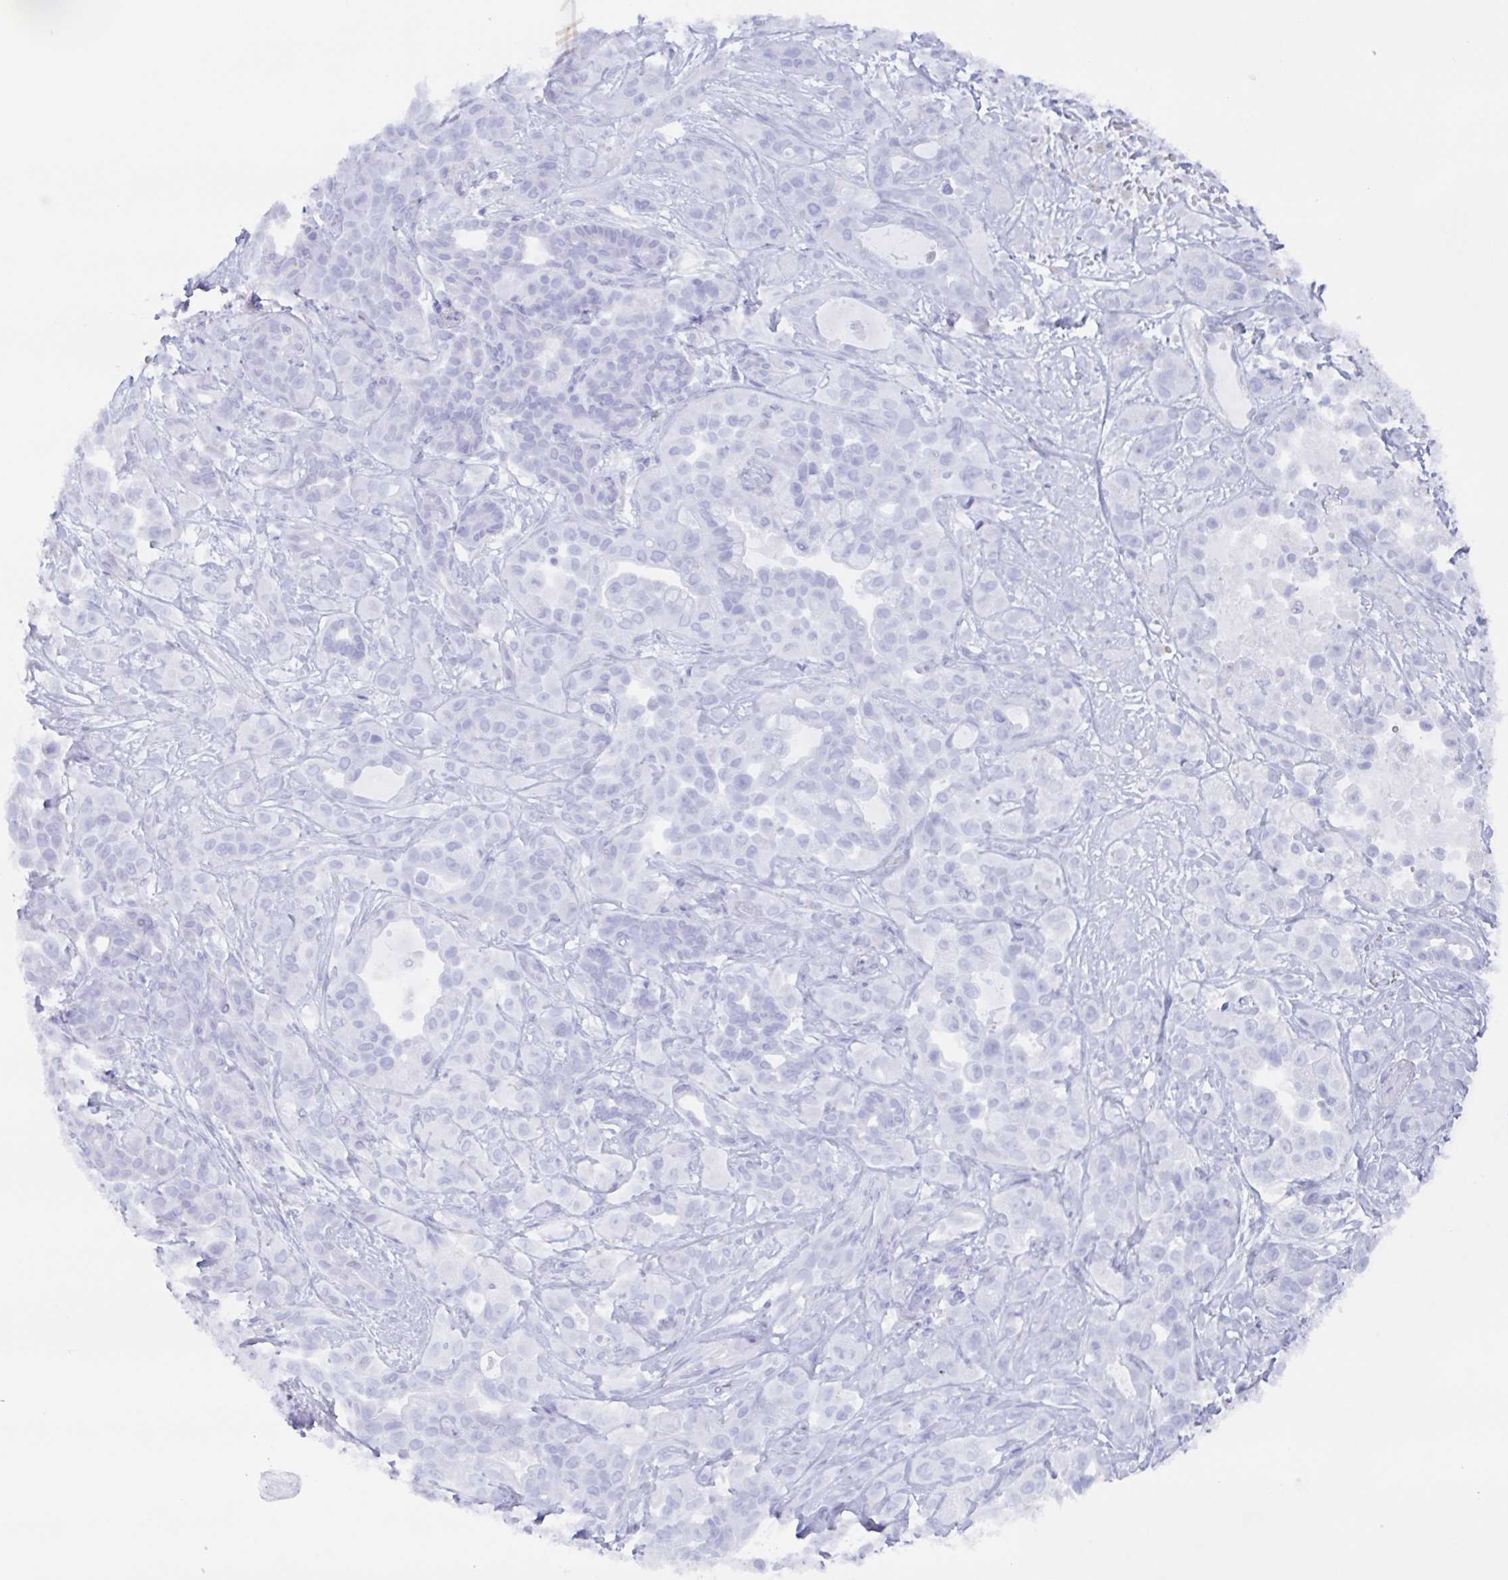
{"staining": {"intensity": "negative", "quantity": "none", "location": "none"}, "tissue": "pancreatic cancer", "cell_type": "Tumor cells", "image_type": "cancer", "snomed": [{"axis": "morphology", "description": "Adenocarcinoma, NOS"}, {"axis": "topography", "description": "Pancreas"}], "caption": "High power microscopy image of an immunohistochemistry (IHC) photomicrograph of adenocarcinoma (pancreatic), revealing no significant expression in tumor cells. Nuclei are stained in blue.", "gene": "POU2F3", "patient": {"sex": "male", "age": 44}}